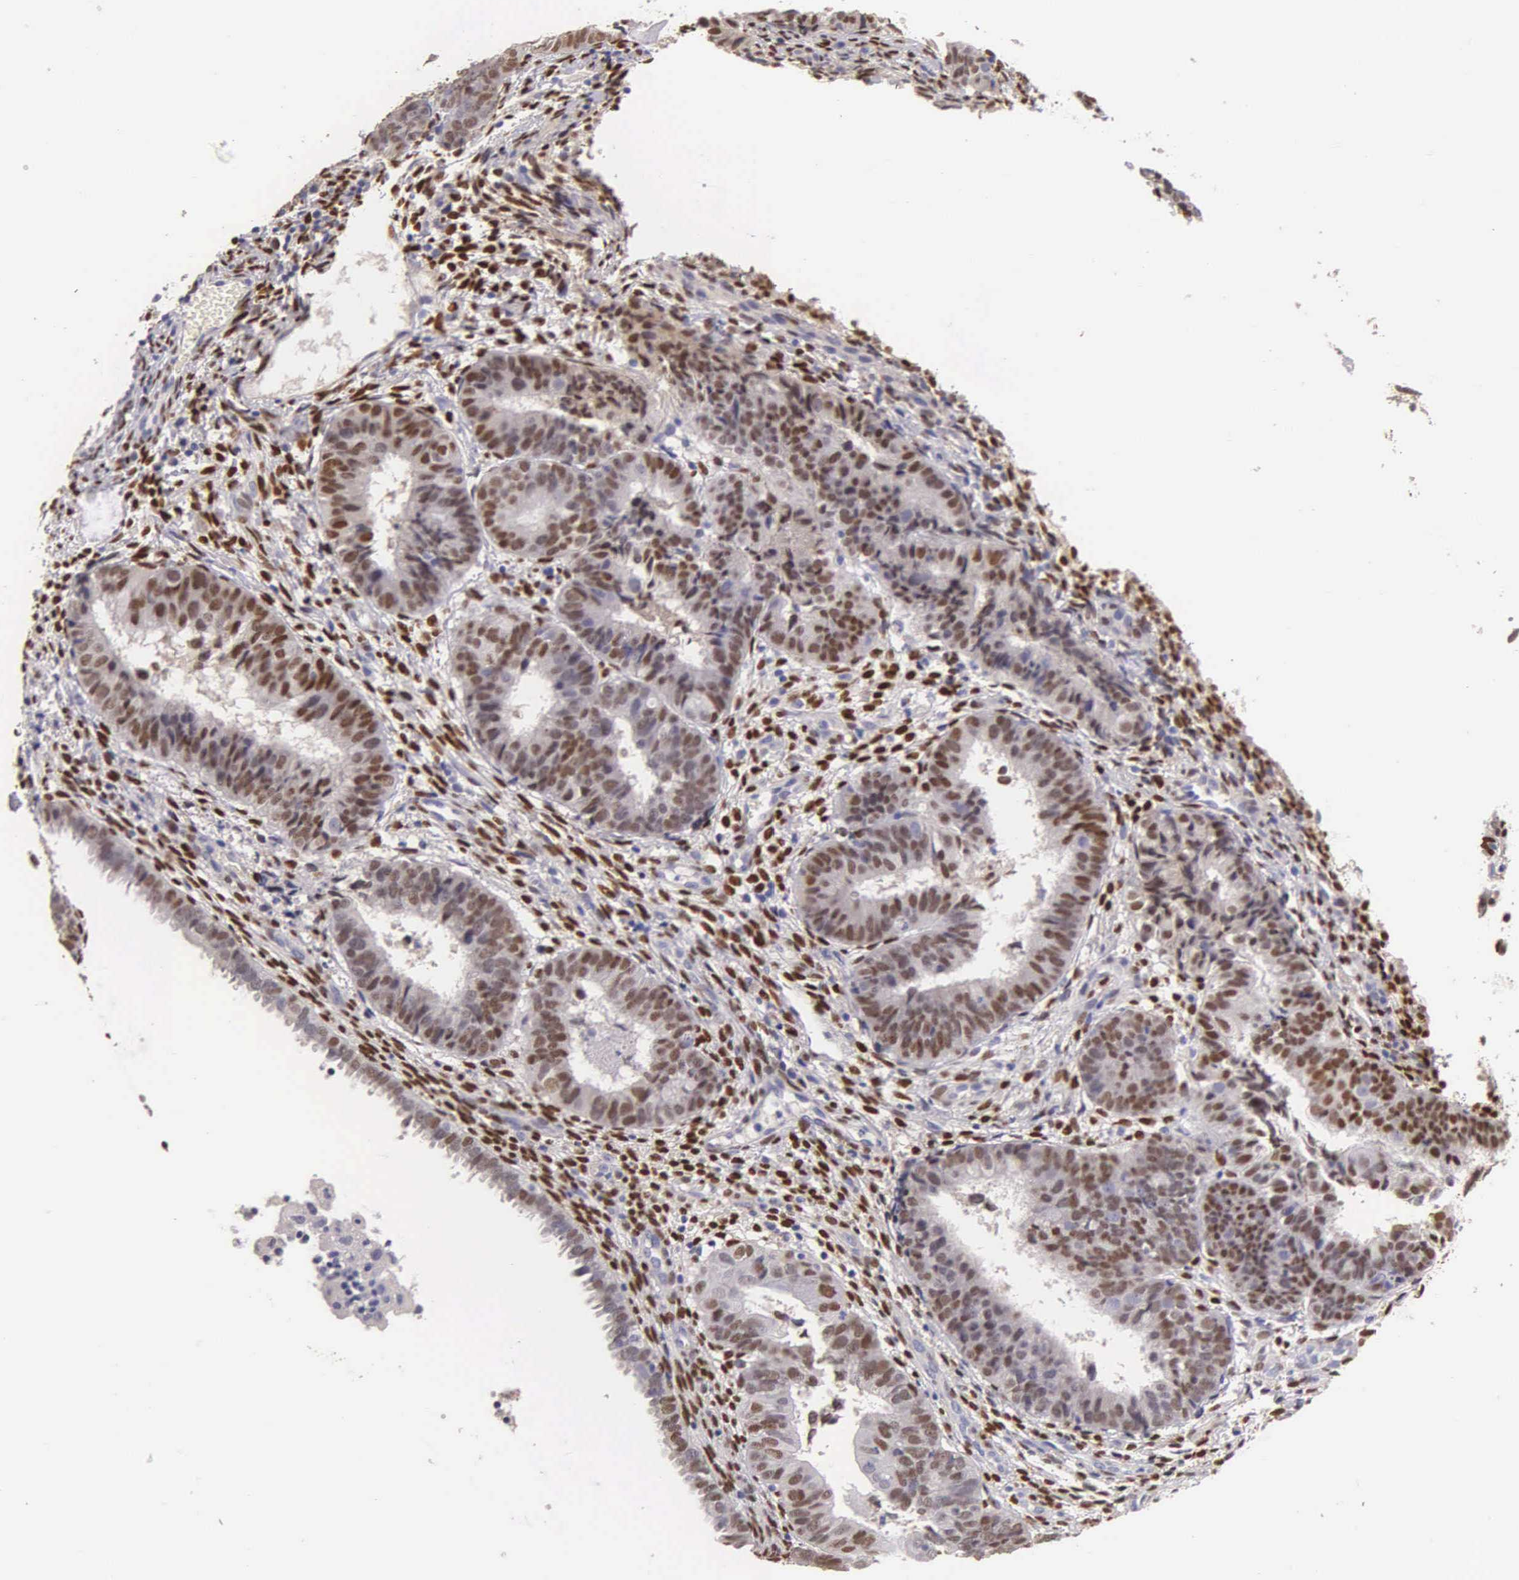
{"staining": {"intensity": "moderate", "quantity": "25%-75%", "location": "nuclear"}, "tissue": "endometrial cancer", "cell_type": "Tumor cells", "image_type": "cancer", "snomed": [{"axis": "morphology", "description": "Adenocarcinoma, NOS"}, {"axis": "topography", "description": "Endometrium"}], "caption": "Human endometrial cancer (adenocarcinoma) stained with a protein marker shows moderate staining in tumor cells.", "gene": "ESR1", "patient": {"sex": "female", "age": 63}}